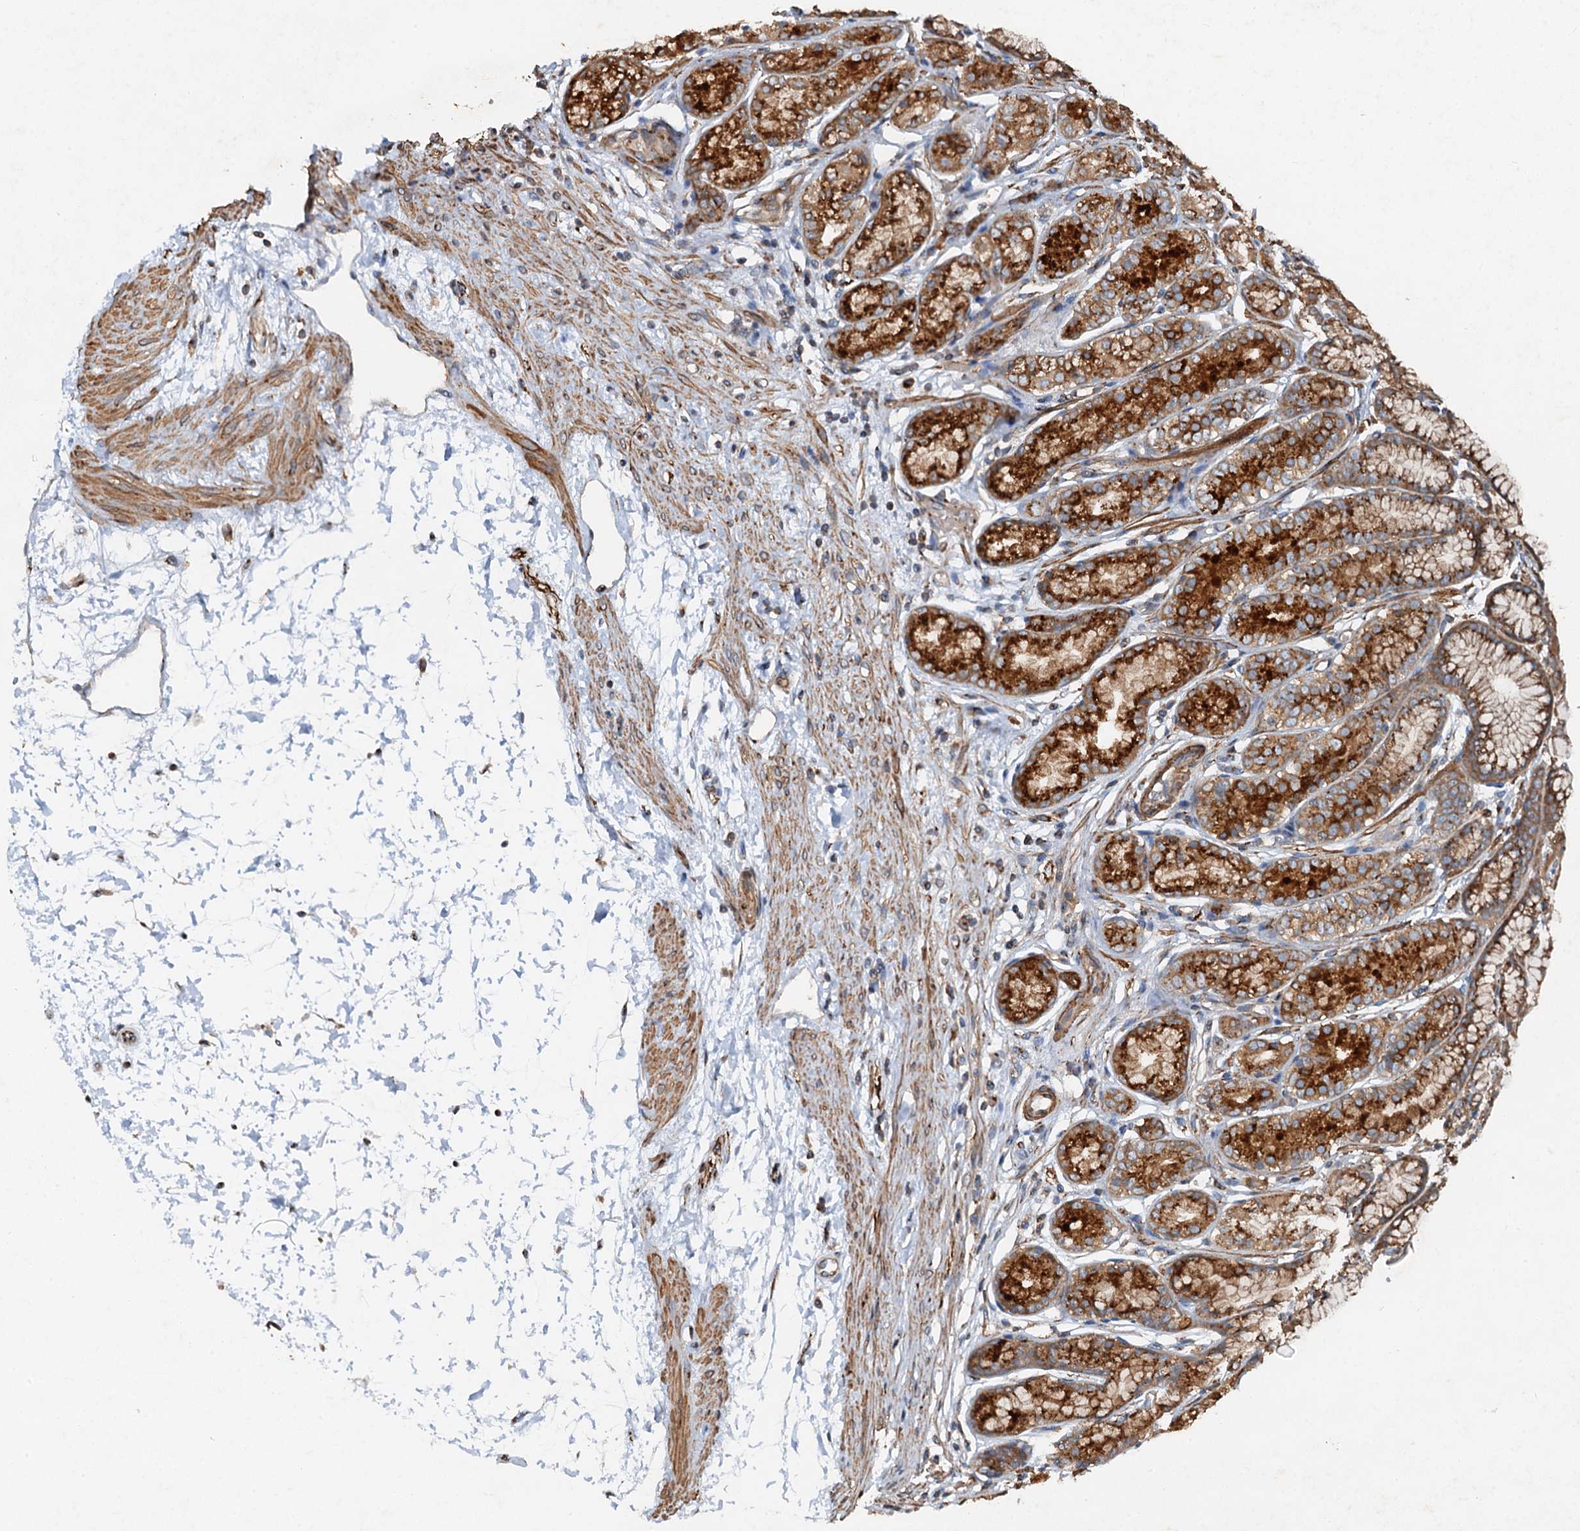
{"staining": {"intensity": "strong", "quantity": ">75%", "location": "cytoplasmic/membranous"}, "tissue": "stomach", "cell_type": "Glandular cells", "image_type": "normal", "snomed": [{"axis": "morphology", "description": "Normal tissue, NOS"}, {"axis": "morphology", "description": "Adenocarcinoma, NOS"}, {"axis": "morphology", "description": "Adenocarcinoma, High grade"}, {"axis": "topography", "description": "Stomach, upper"}, {"axis": "topography", "description": "Stomach"}], "caption": "Protein positivity by immunohistochemistry shows strong cytoplasmic/membranous expression in approximately >75% of glandular cells in unremarkable stomach.", "gene": "ANKRD26", "patient": {"sex": "female", "age": 65}}